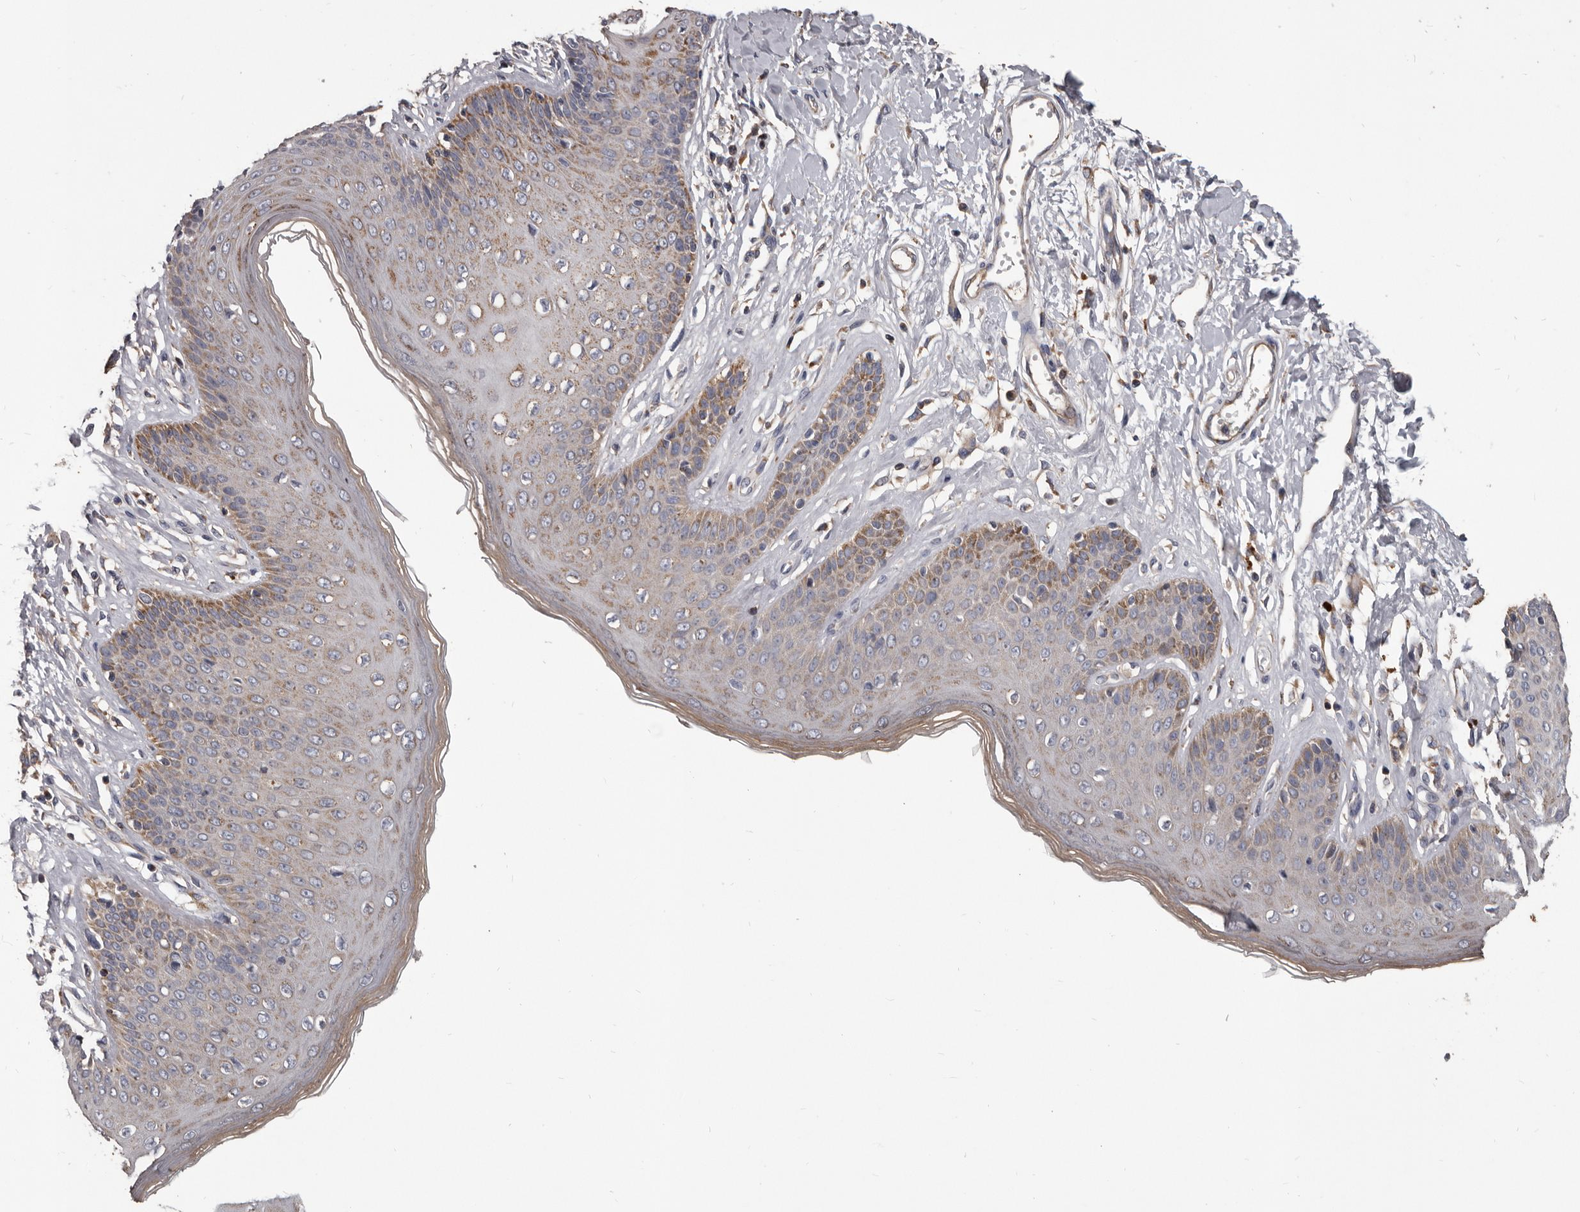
{"staining": {"intensity": "moderate", "quantity": ">75%", "location": "cytoplasmic/membranous"}, "tissue": "skin", "cell_type": "Epidermal cells", "image_type": "normal", "snomed": [{"axis": "morphology", "description": "Normal tissue, NOS"}, {"axis": "morphology", "description": "Squamous cell carcinoma, NOS"}, {"axis": "topography", "description": "Vulva"}], "caption": "Immunohistochemistry (DAB (3,3'-diaminobenzidine)) staining of benign skin demonstrates moderate cytoplasmic/membranous protein expression in approximately >75% of epidermal cells. (DAB (3,3'-diaminobenzidine) = brown stain, brightfield microscopy at high magnification).", "gene": "ALDH5A1", "patient": {"sex": "female", "age": 85}}